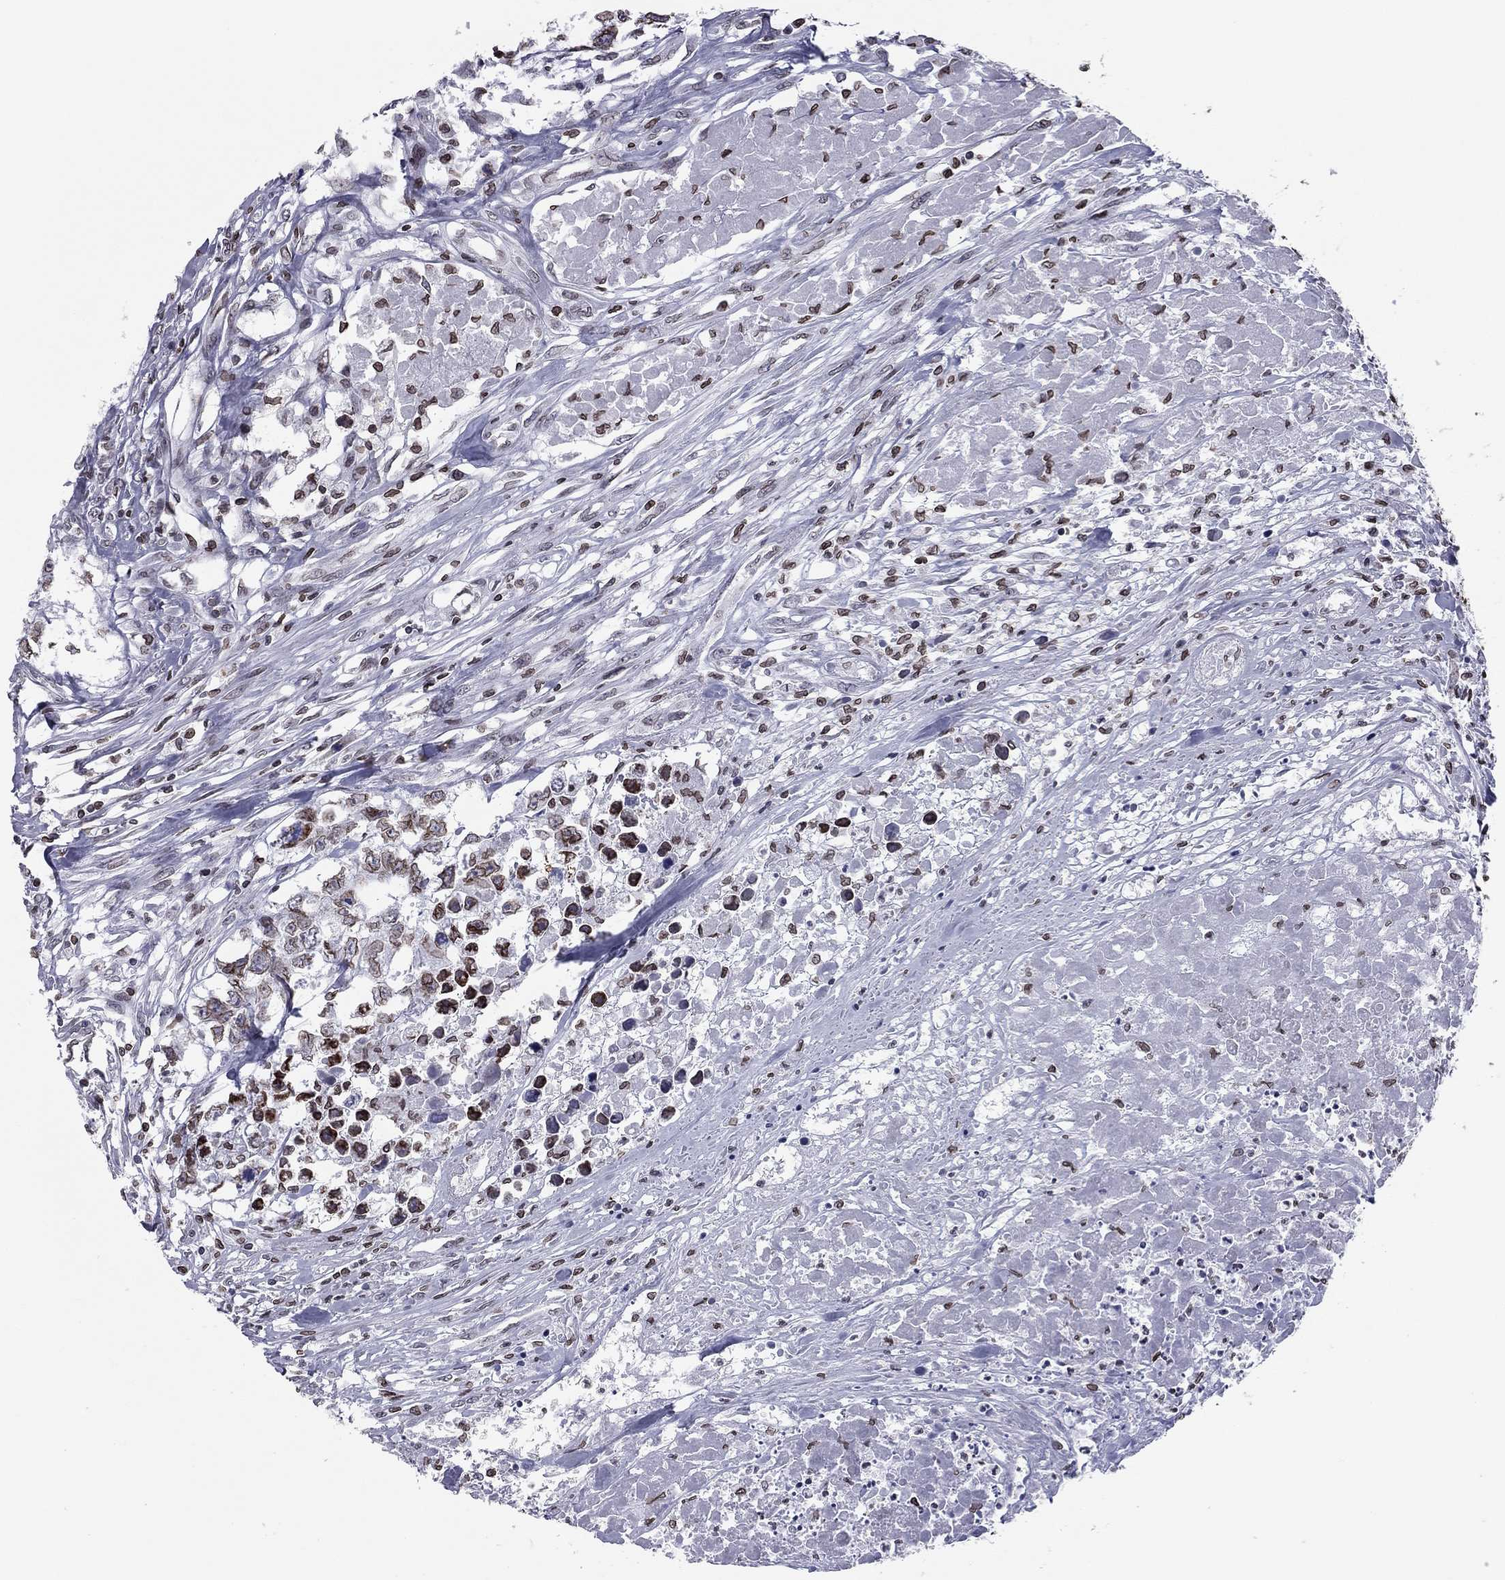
{"staining": {"intensity": "moderate", "quantity": ">75%", "location": "cytoplasmic/membranous,nuclear"}, "tissue": "testis cancer", "cell_type": "Tumor cells", "image_type": "cancer", "snomed": [{"axis": "morphology", "description": "Carcinoma, Embryonal, NOS"}, {"axis": "morphology", "description": "Teratoma, malignant, NOS"}, {"axis": "topography", "description": "Testis"}], "caption": "The immunohistochemical stain shows moderate cytoplasmic/membranous and nuclear expression in tumor cells of testis cancer tissue.", "gene": "ESPL1", "patient": {"sex": "male", "age": 44}}